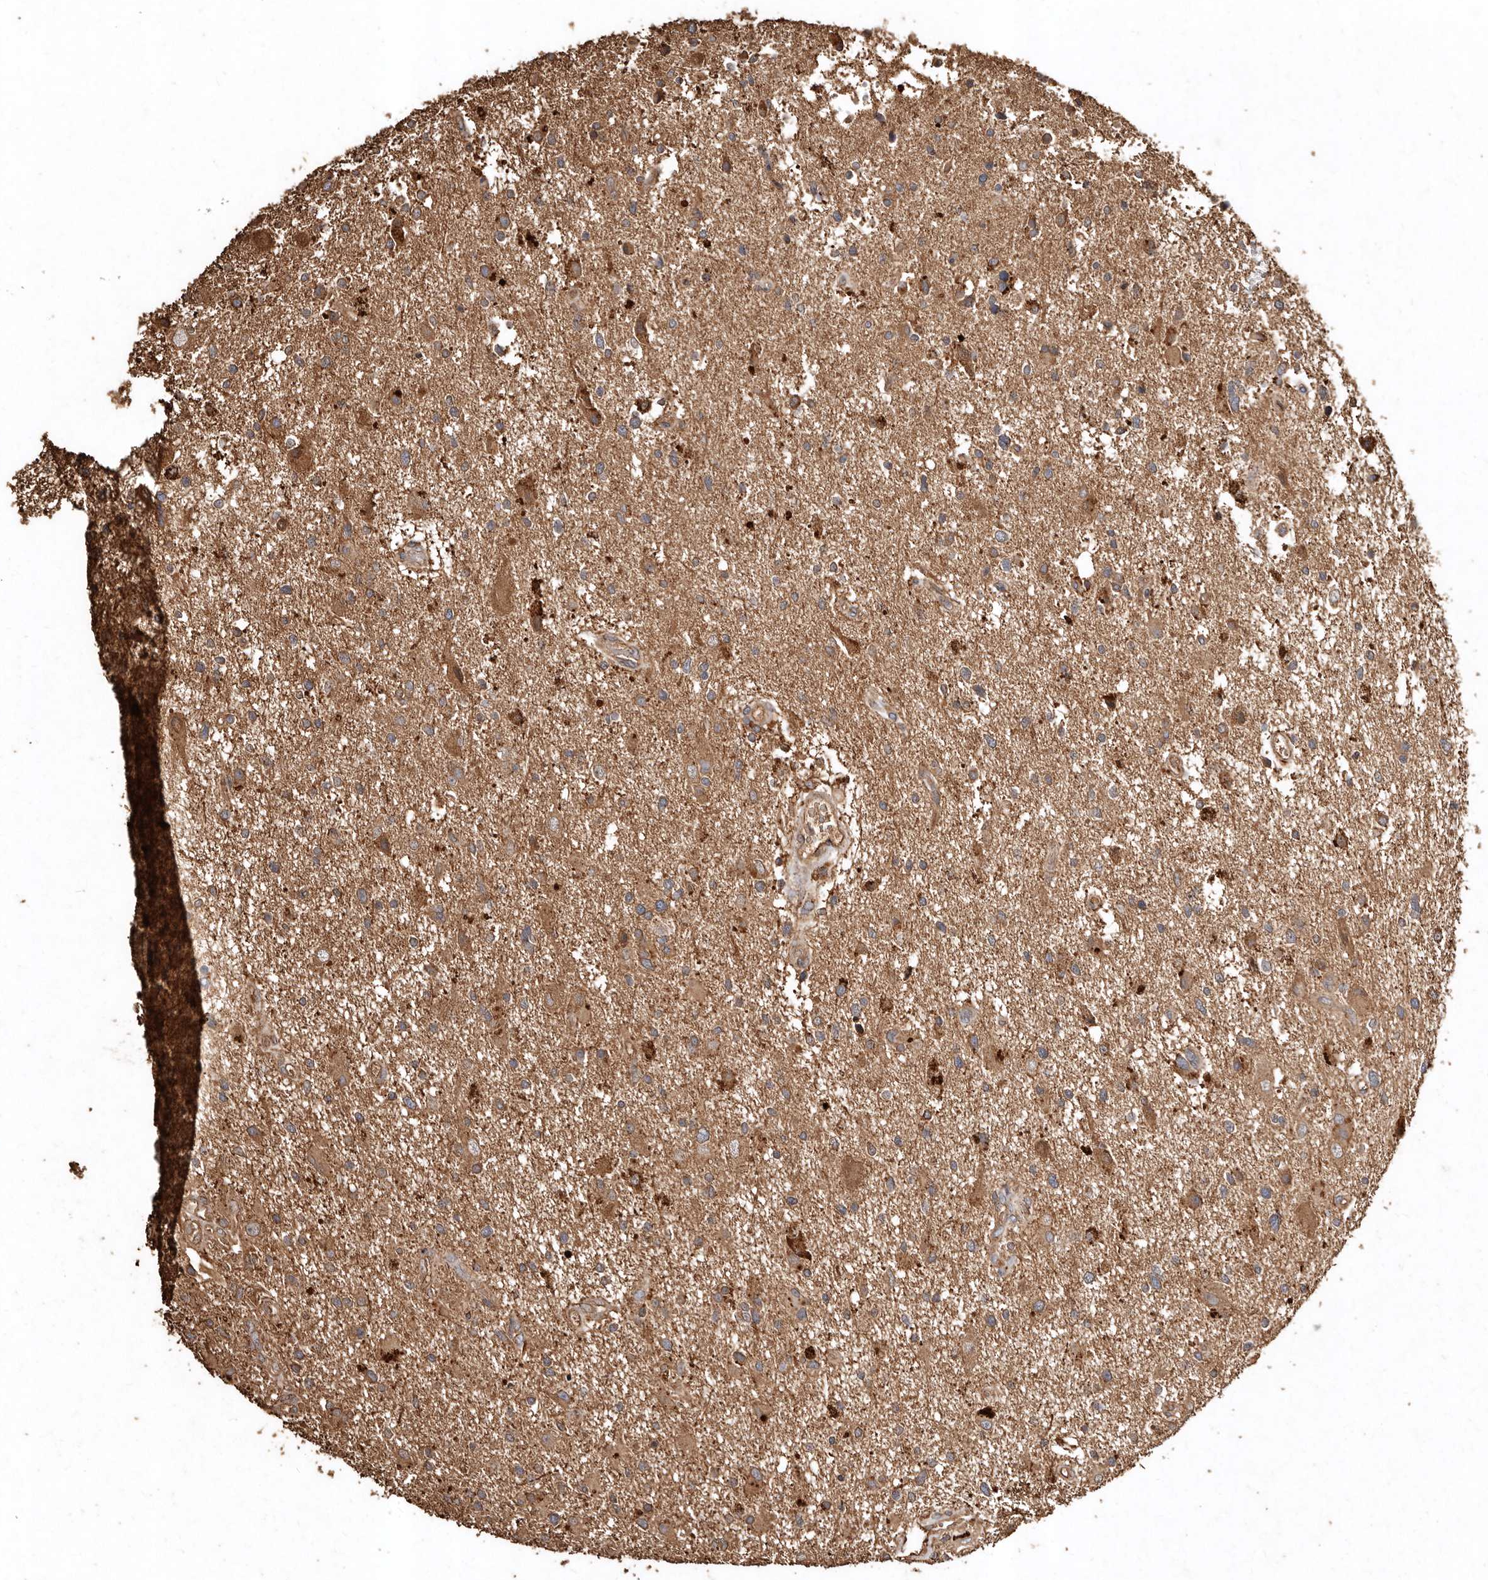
{"staining": {"intensity": "moderate", "quantity": "25%-75%", "location": "cytoplasmic/membranous"}, "tissue": "glioma", "cell_type": "Tumor cells", "image_type": "cancer", "snomed": [{"axis": "morphology", "description": "Glioma, malignant, High grade"}, {"axis": "topography", "description": "Brain"}], "caption": "Protein staining displays moderate cytoplasmic/membranous positivity in approximately 25%-75% of tumor cells in high-grade glioma (malignant). (DAB (3,3'-diaminobenzidine) = brown stain, brightfield microscopy at high magnification).", "gene": "FARS2", "patient": {"sex": "male", "age": 33}}